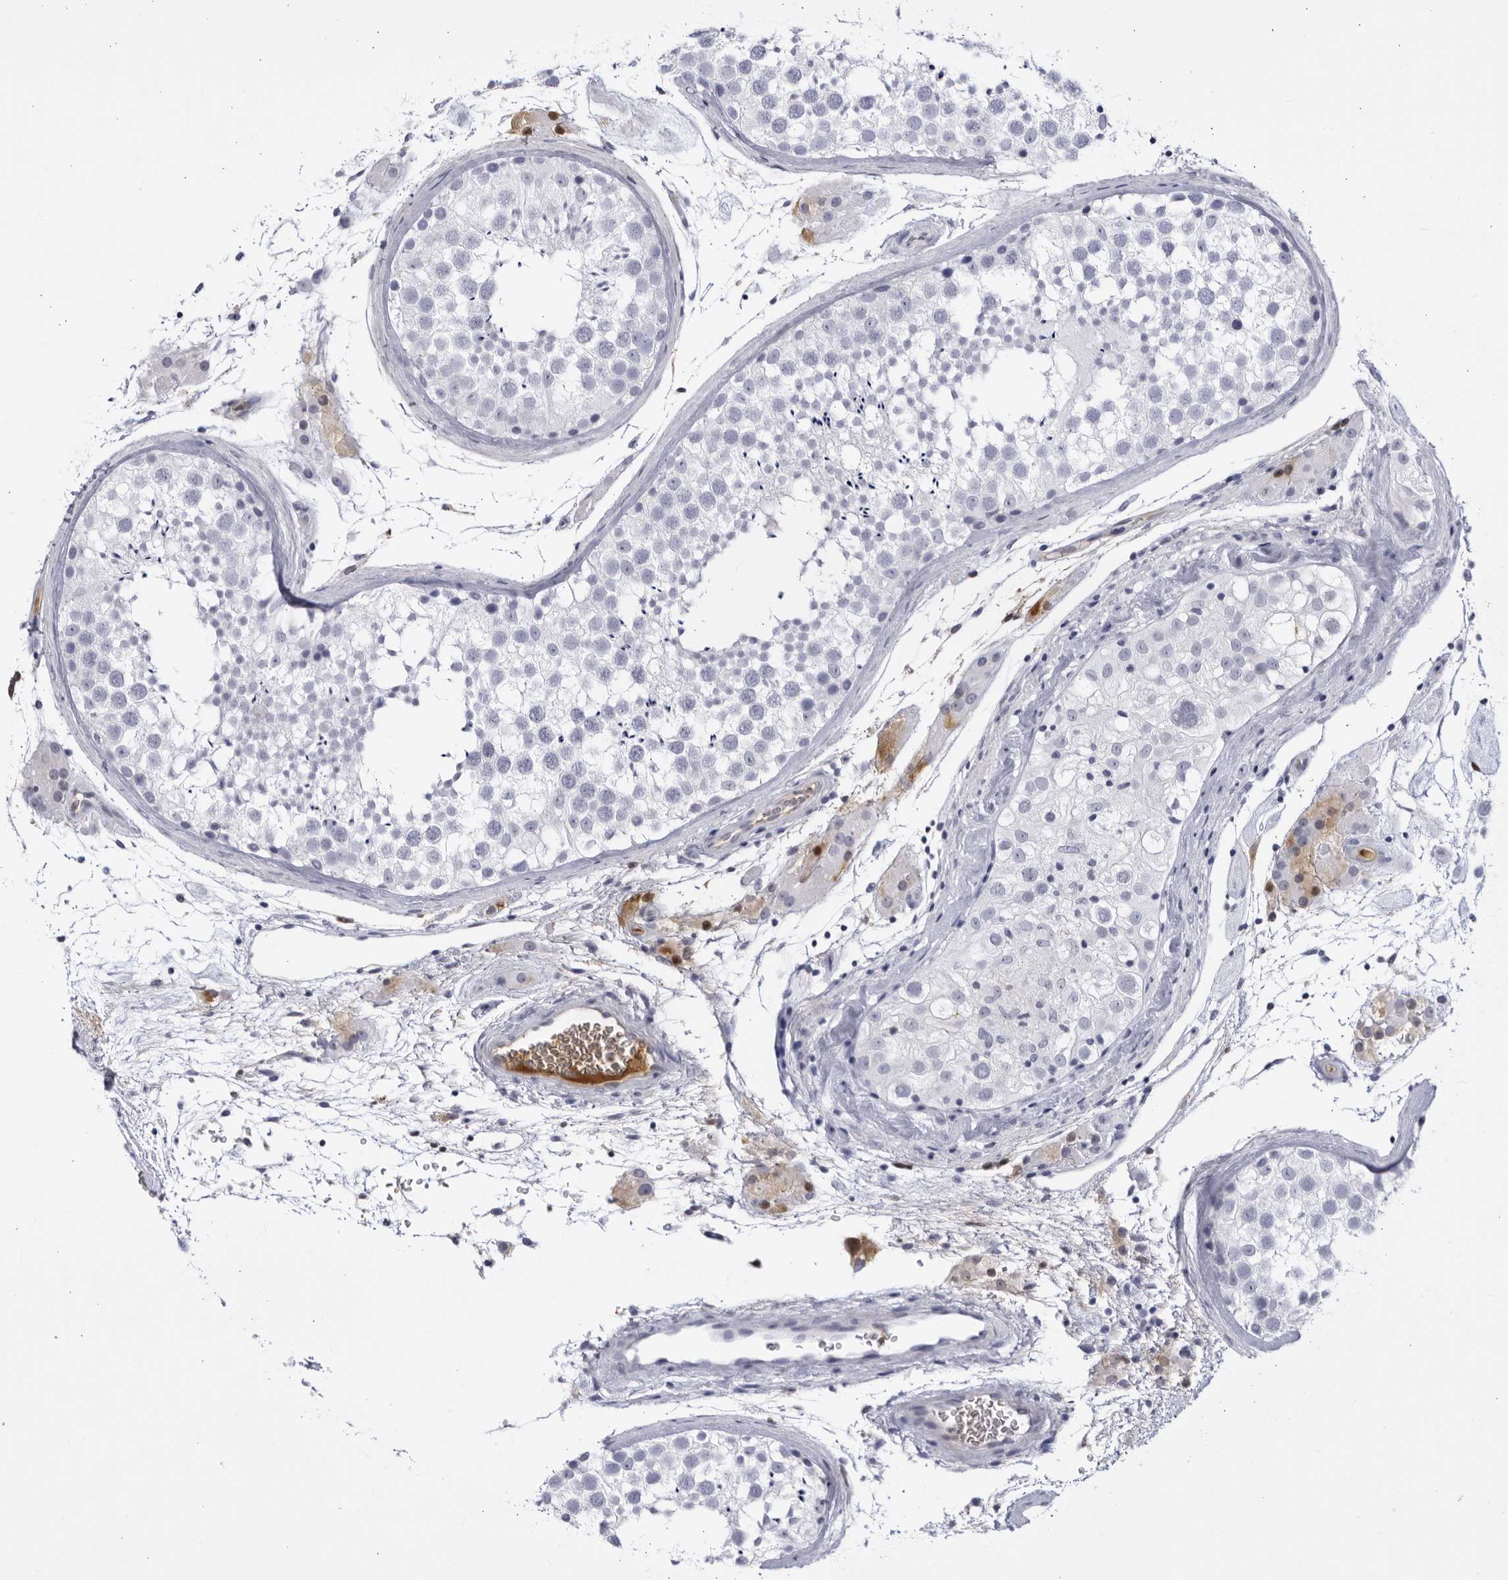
{"staining": {"intensity": "moderate", "quantity": "25%-75%", "location": "cytoplasmic/membranous,nuclear"}, "tissue": "testis", "cell_type": "Cells in seminiferous ducts", "image_type": "normal", "snomed": [{"axis": "morphology", "description": "Normal tissue, NOS"}, {"axis": "topography", "description": "Testis"}], "caption": "Immunohistochemistry of normal testis demonstrates medium levels of moderate cytoplasmic/membranous,nuclear positivity in about 25%-75% of cells in seminiferous ducts.", "gene": "CNBD1", "patient": {"sex": "male", "age": 46}}